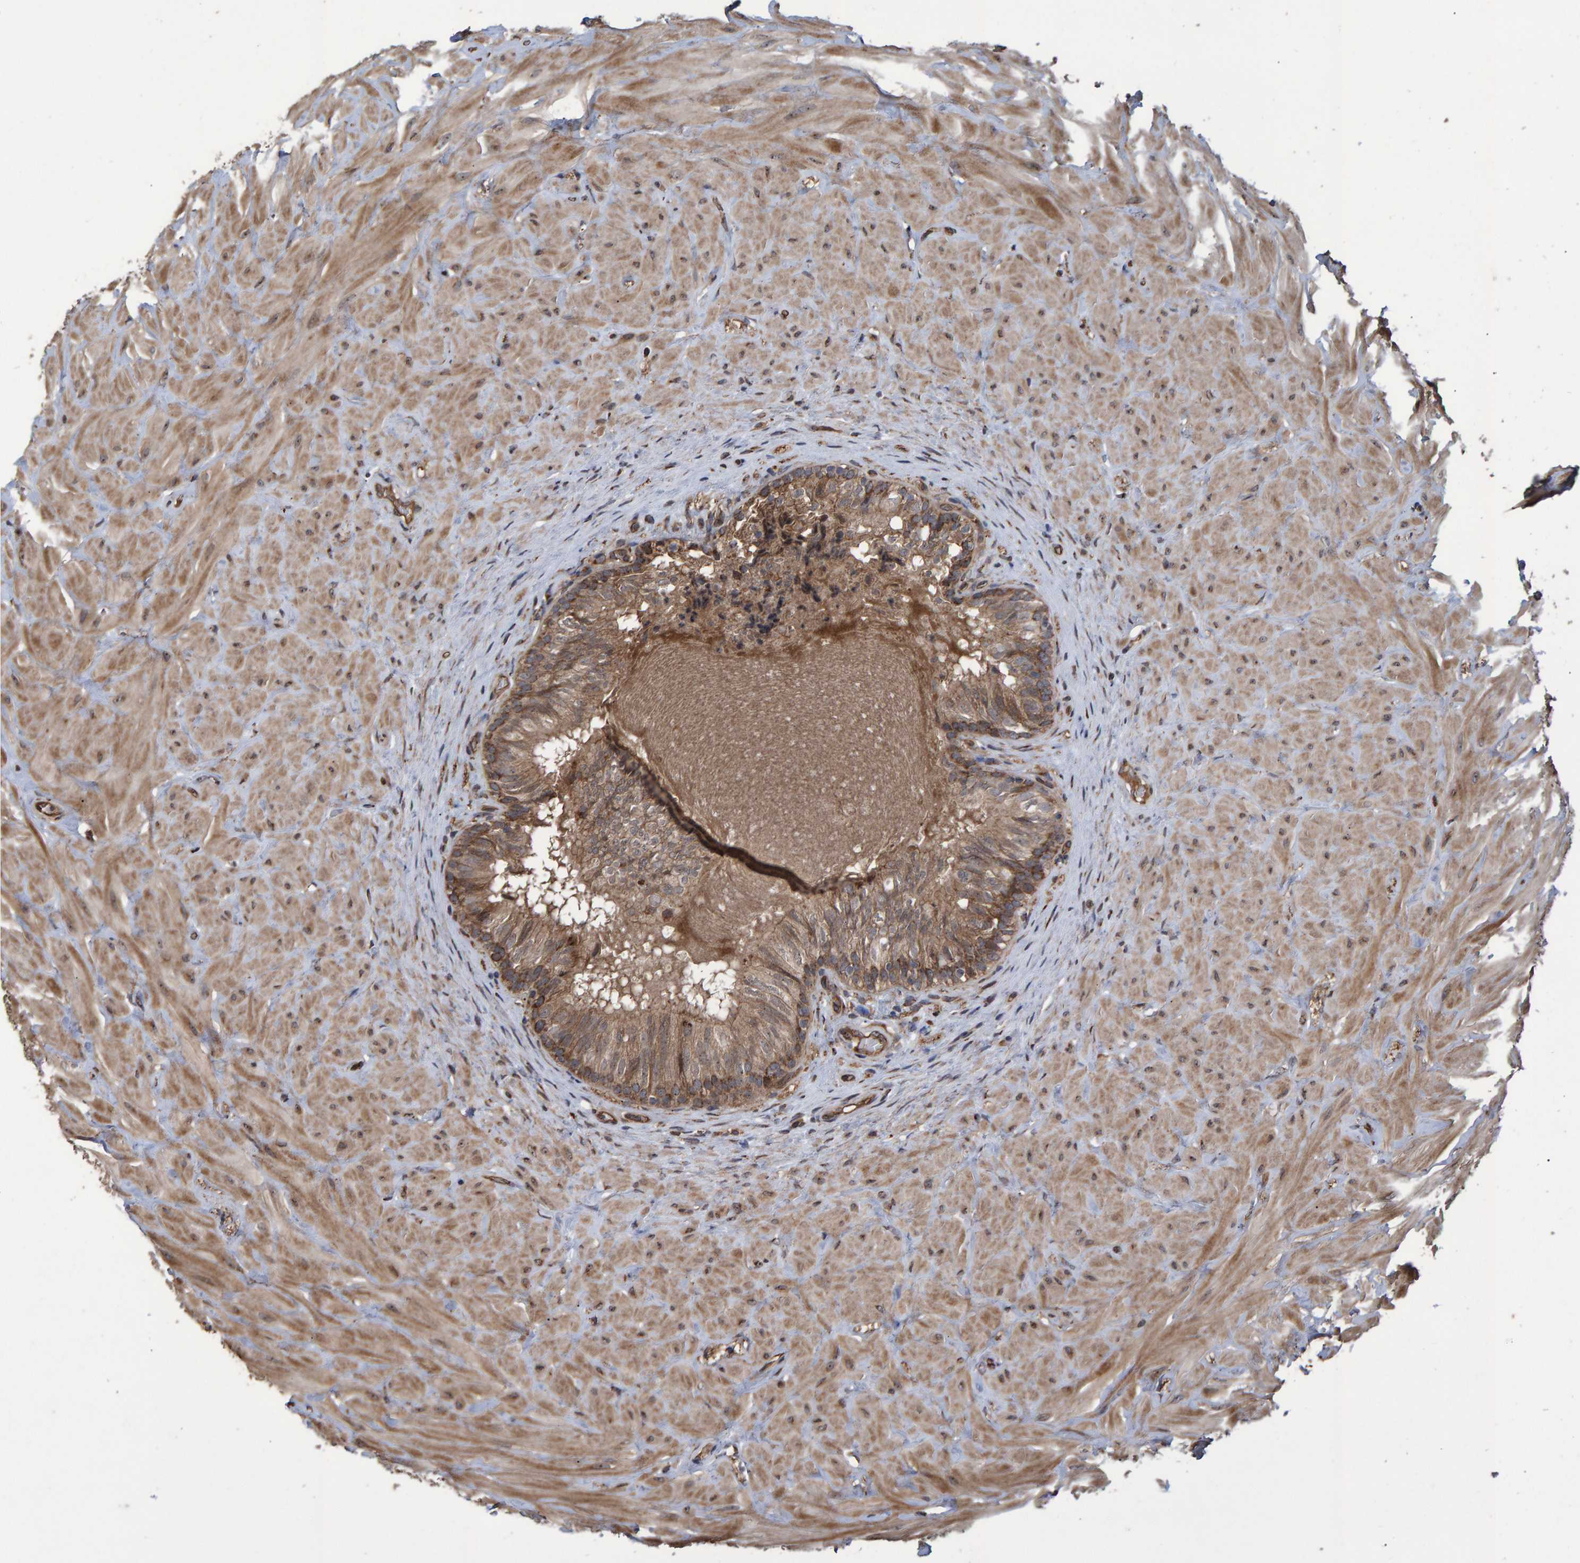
{"staining": {"intensity": "moderate", "quantity": ">75%", "location": "cytoplasmic/membranous,nuclear"}, "tissue": "epididymis", "cell_type": "Glandular cells", "image_type": "normal", "snomed": [{"axis": "morphology", "description": "Normal tissue, NOS"}, {"axis": "topography", "description": "Soft tissue"}, {"axis": "topography", "description": "Epididymis"}], "caption": "A brown stain labels moderate cytoplasmic/membranous,nuclear positivity of a protein in glandular cells of normal human epididymis.", "gene": "TRIM68", "patient": {"sex": "male", "age": 26}}